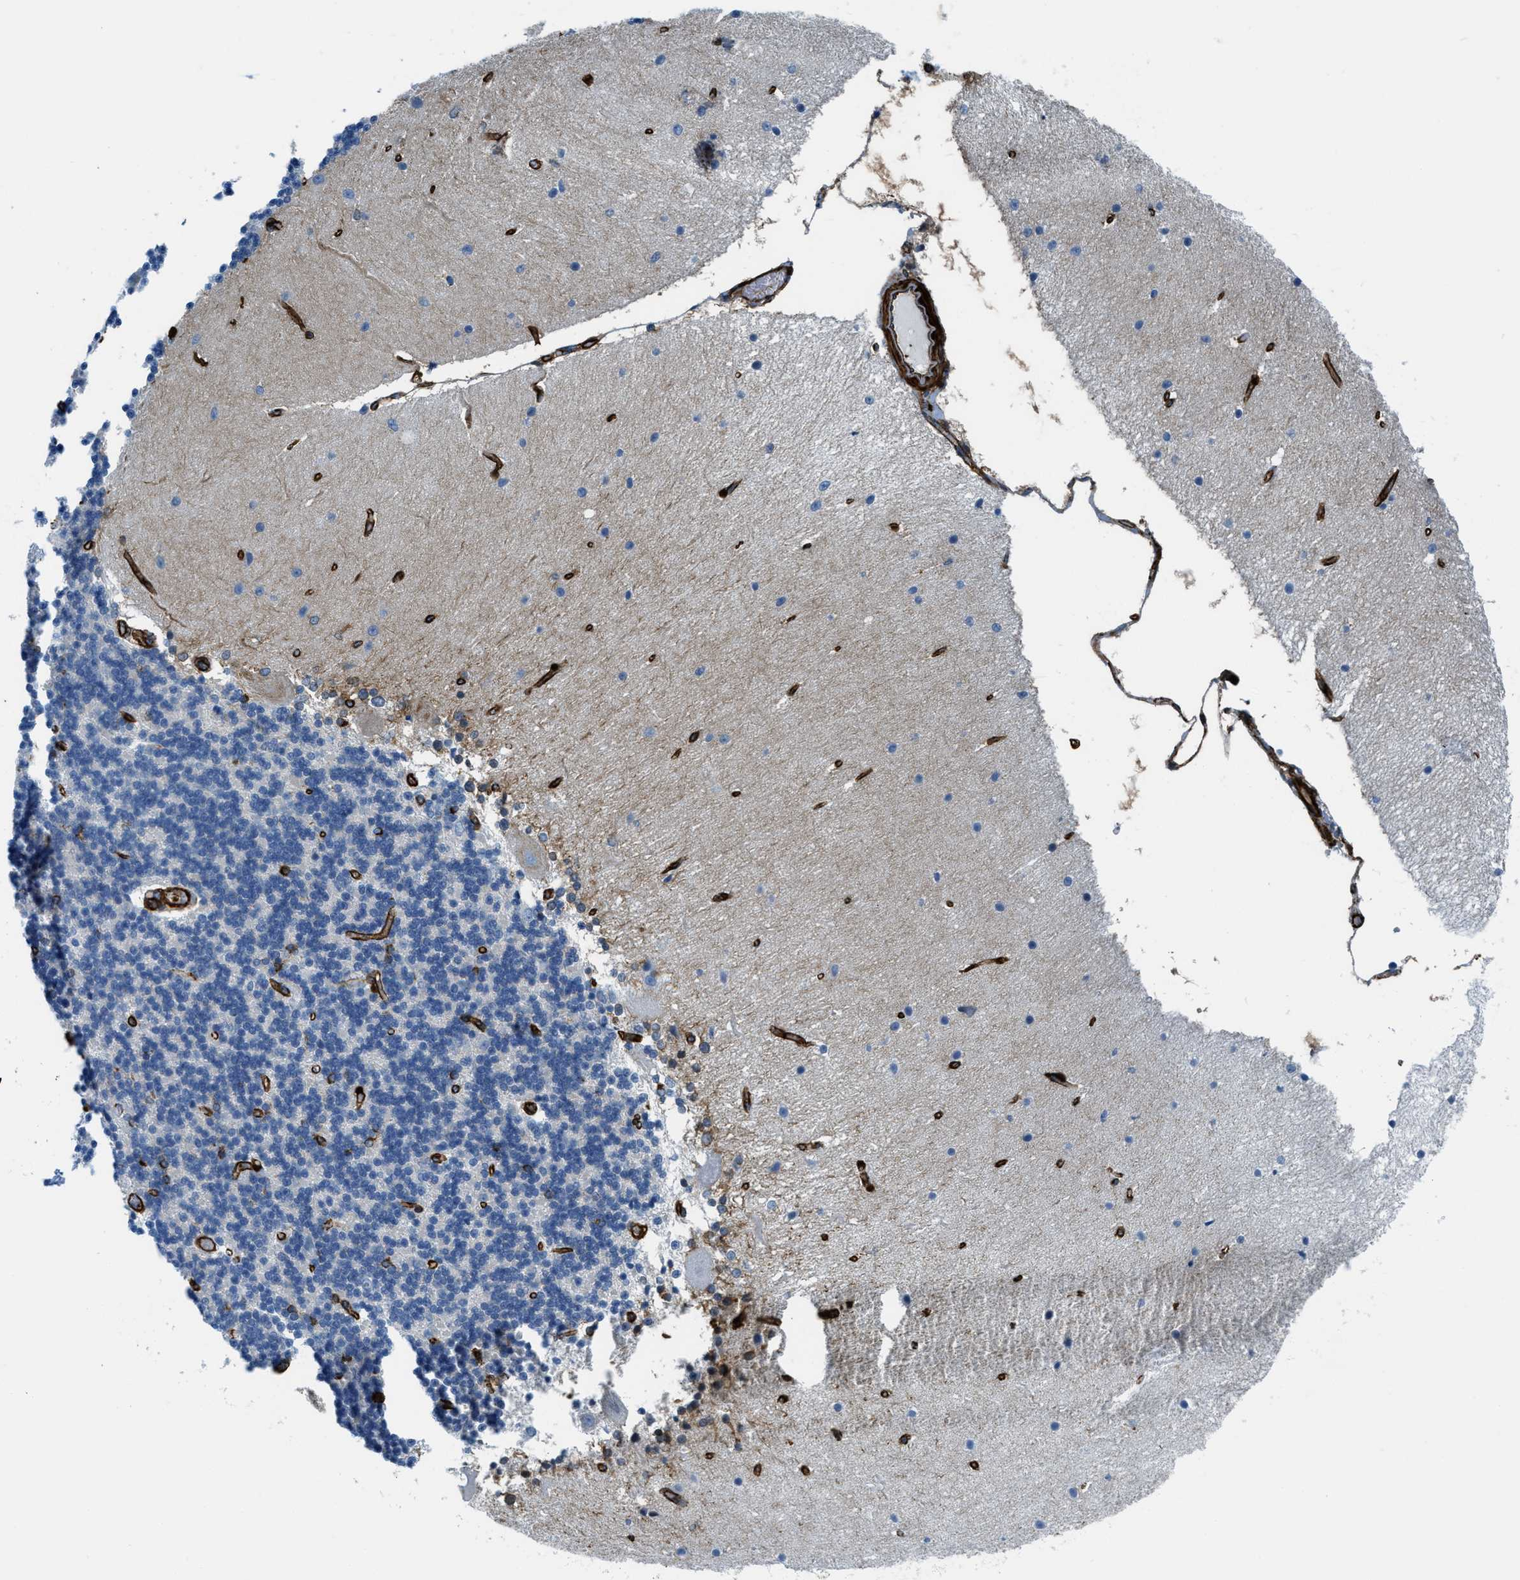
{"staining": {"intensity": "negative", "quantity": "none", "location": "none"}, "tissue": "cerebellum", "cell_type": "Cells in granular layer", "image_type": "normal", "snomed": [{"axis": "morphology", "description": "Normal tissue, NOS"}, {"axis": "topography", "description": "Cerebellum"}], "caption": "IHC photomicrograph of unremarkable human cerebellum stained for a protein (brown), which exhibits no positivity in cells in granular layer.", "gene": "CALD1", "patient": {"sex": "female", "age": 54}}